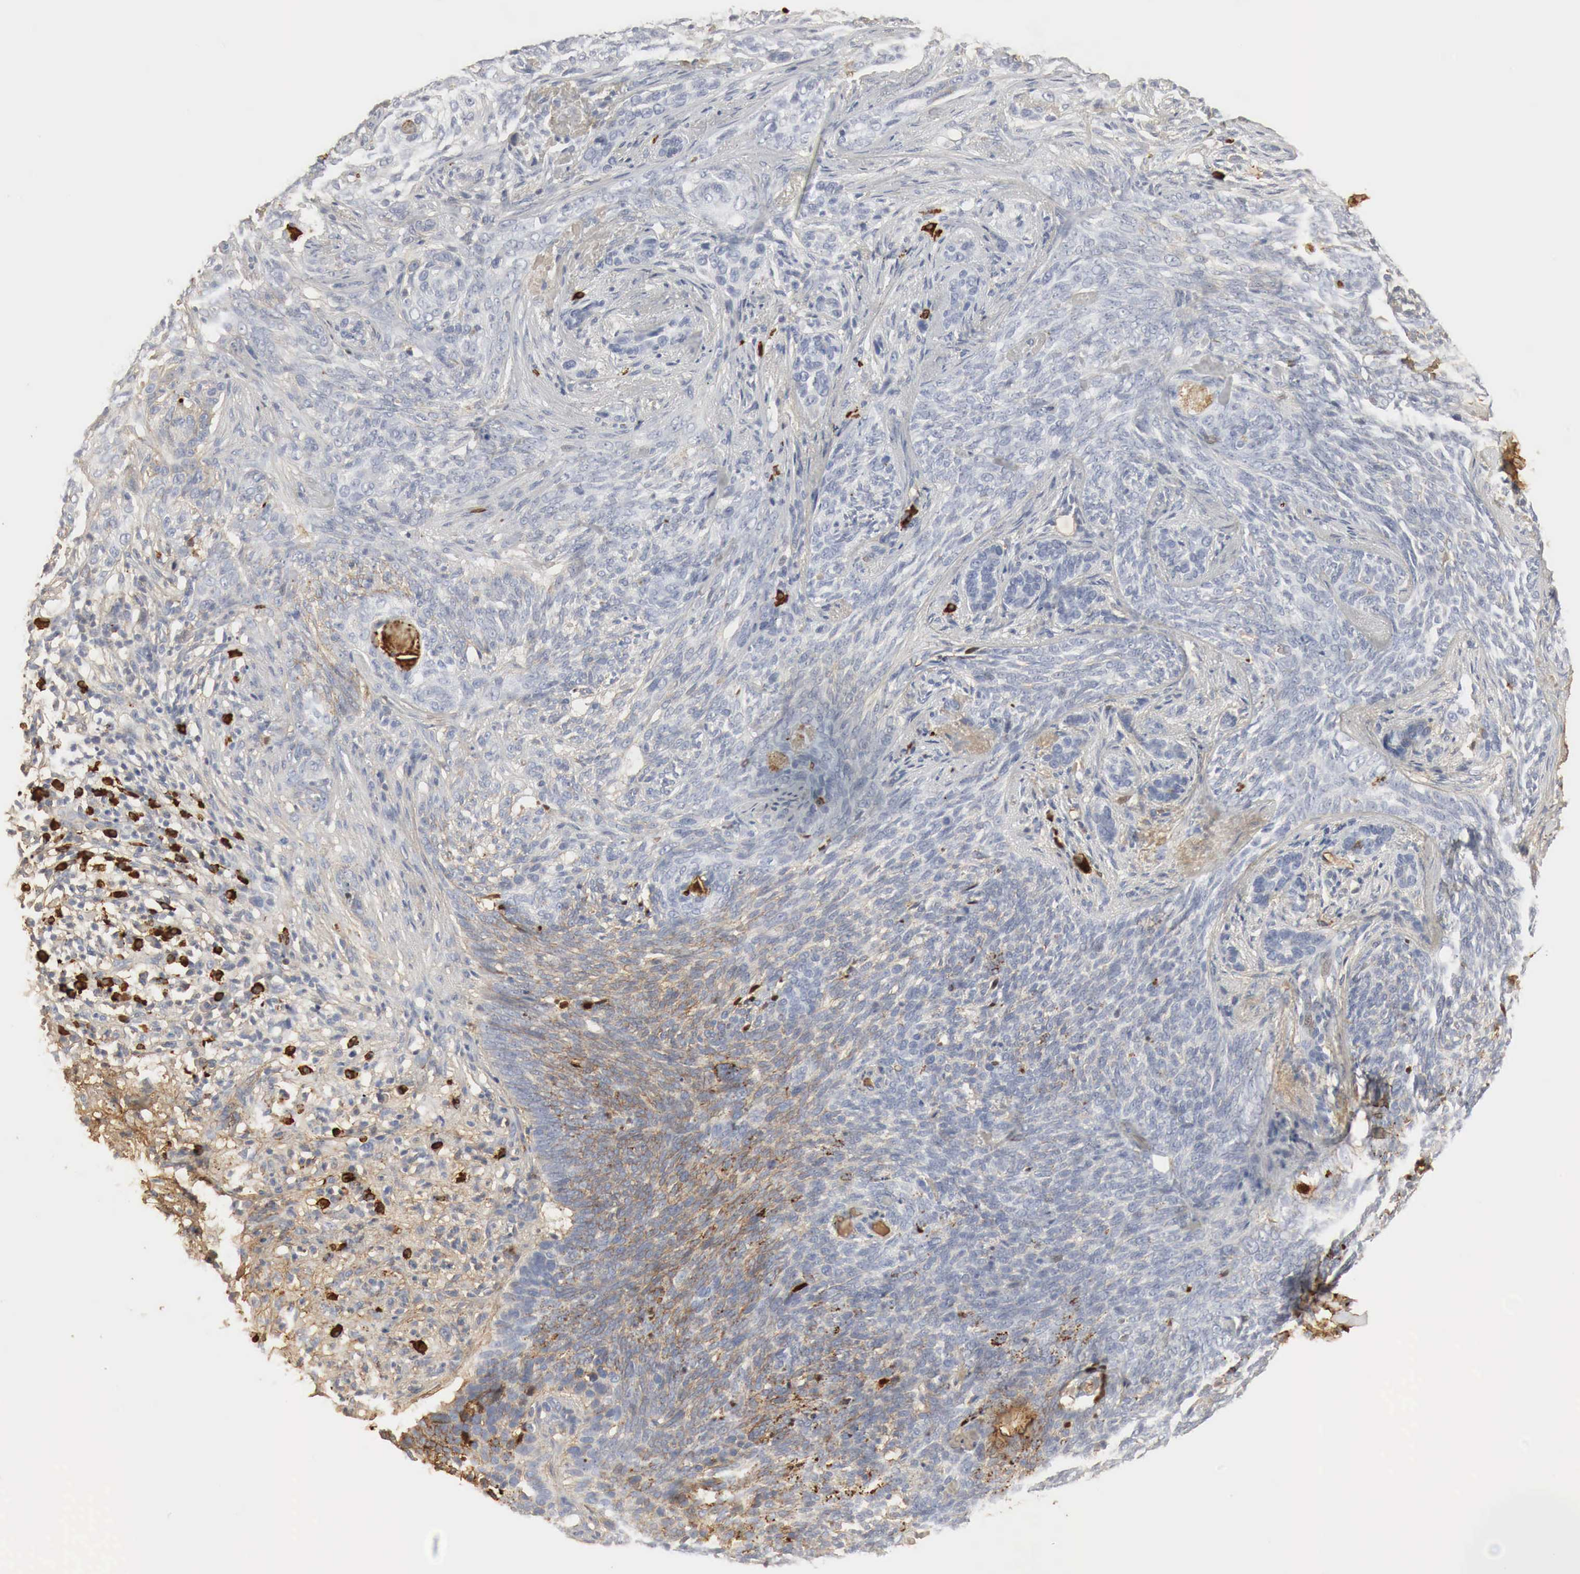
{"staining": {"intensity": "weak", "quantity": "<25%", "location": "cytoplasmic/membranous"}, "tissue": "skin cancer", "cell_type": "Tumor cells", "image_type": "cancer", "snomed": [{"axis": "morphology", "description": "Basal cell carcinoma"}, {"axis": "topography", "description": "Skin"}], "caption": "Immunohistochemistry of skin cancer demonstrates no positivity in tumor cells.", "gene": "IGLC3", "patient": {"sex": "male", "age": 89}}